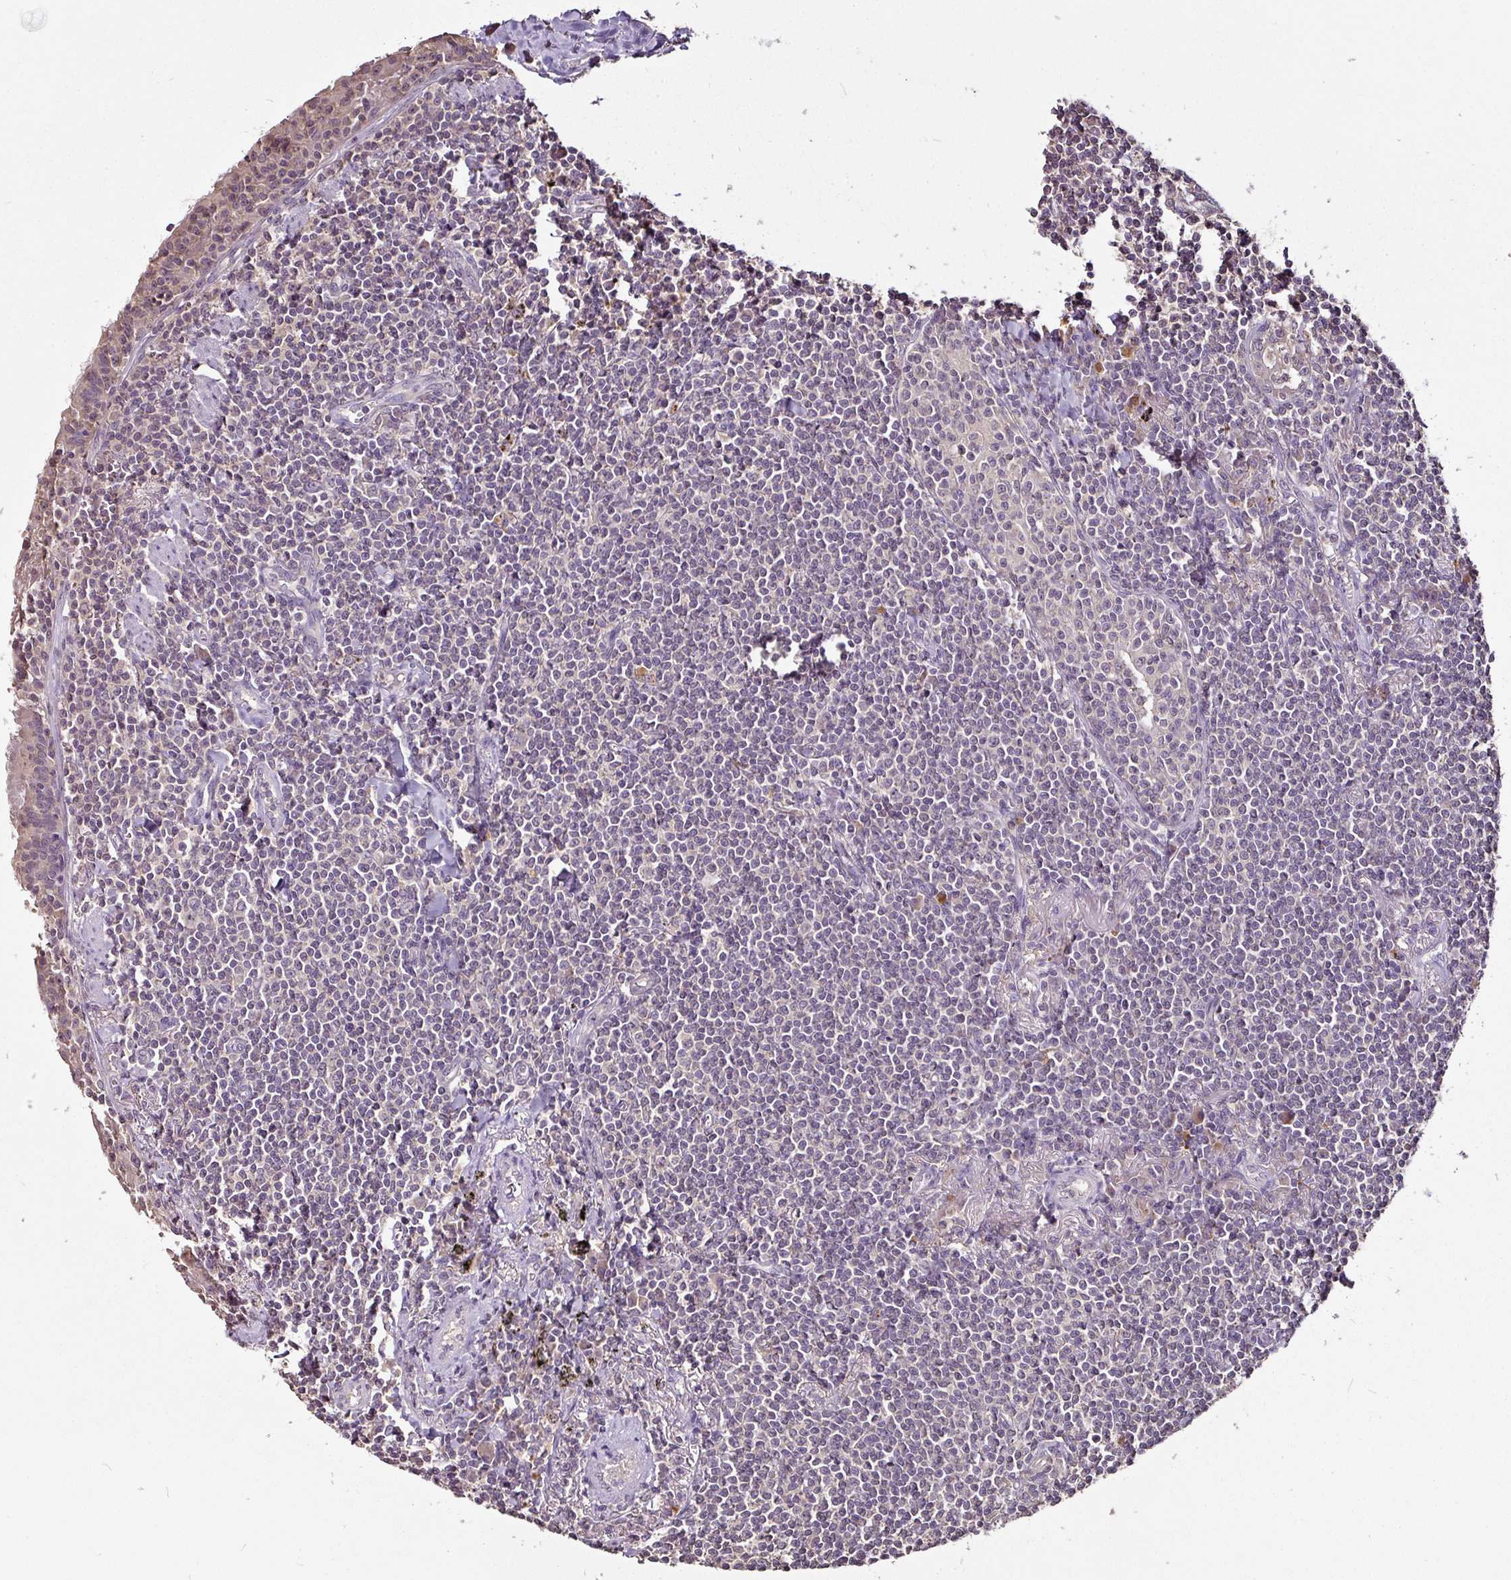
{"staining": {"intensity": "negative", "quantity": "none", "location": "none"}, "tissue": "lymphoma", "cell_type": "Tumor cells", "image_type": "cancer", "snomed": [{"axis": "morphology", "description": "Malignant lymphoma, non-Hodgkin's type, Low grade"}, {"axis": "topography", "description": "Lung"}], "caption": "DAB immunohistochemical staining of lymphoma displays no significant positivity in tumor cells.", "gene": "RPL38", "patient": {"sex": "female", "age": 71}}